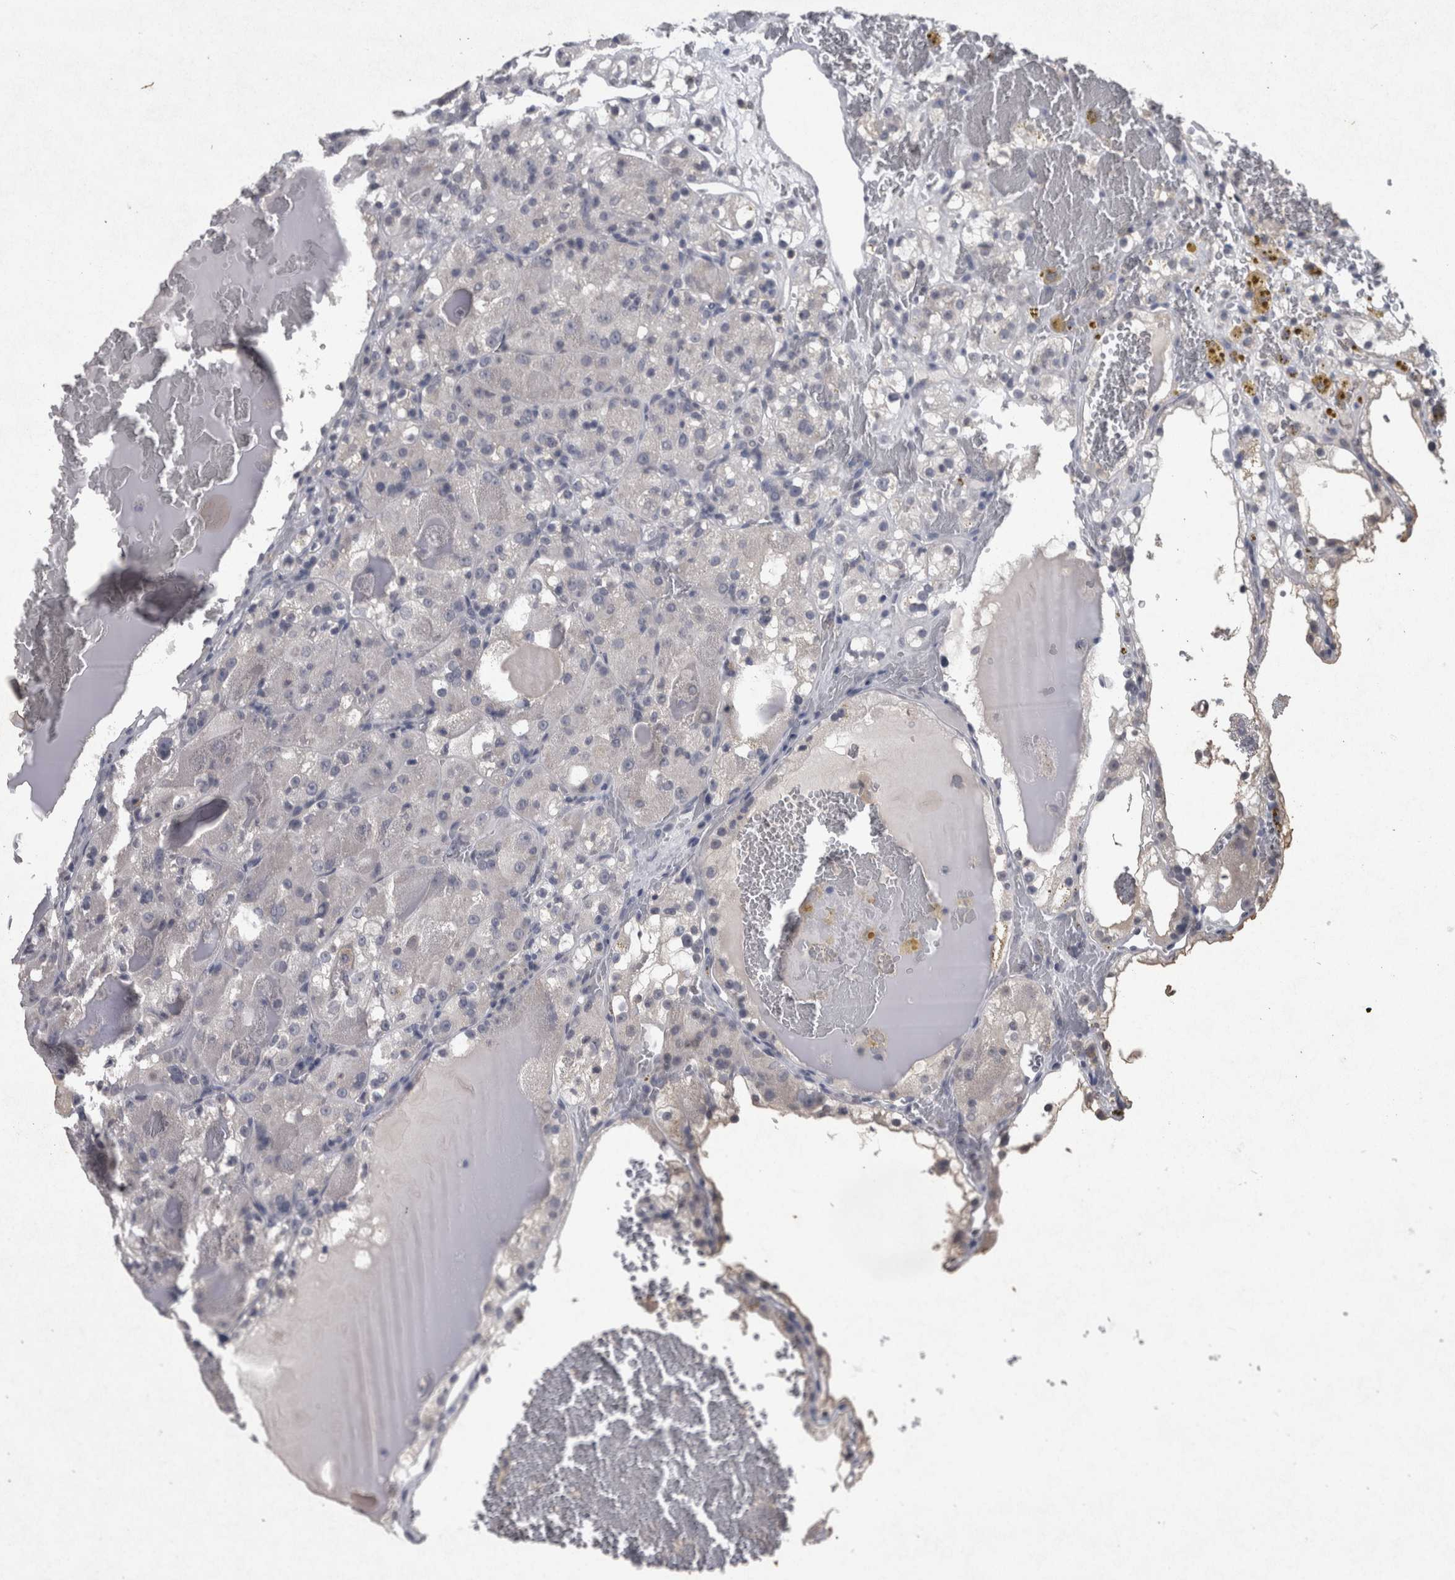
{"staining": {"intensity": "negative", "quantity": "none", "location": "none"}, "tissue": "renal cancer", "cell_type": "Tumor cells", "image_type": "cancer", "snomed": [{"axis": "morphology", "description": "Normal tissue, NOS"}, {"axis": "morphology", "description": "Adenocarcinoma, NOS"}, {"axis": "topography", "description": "Kidney"}], "caption": "Tumor cells show no significant protein positivity in renal cancer.", "gene": "WNT7A", "patient": {"sex": "male", "age": 61}}